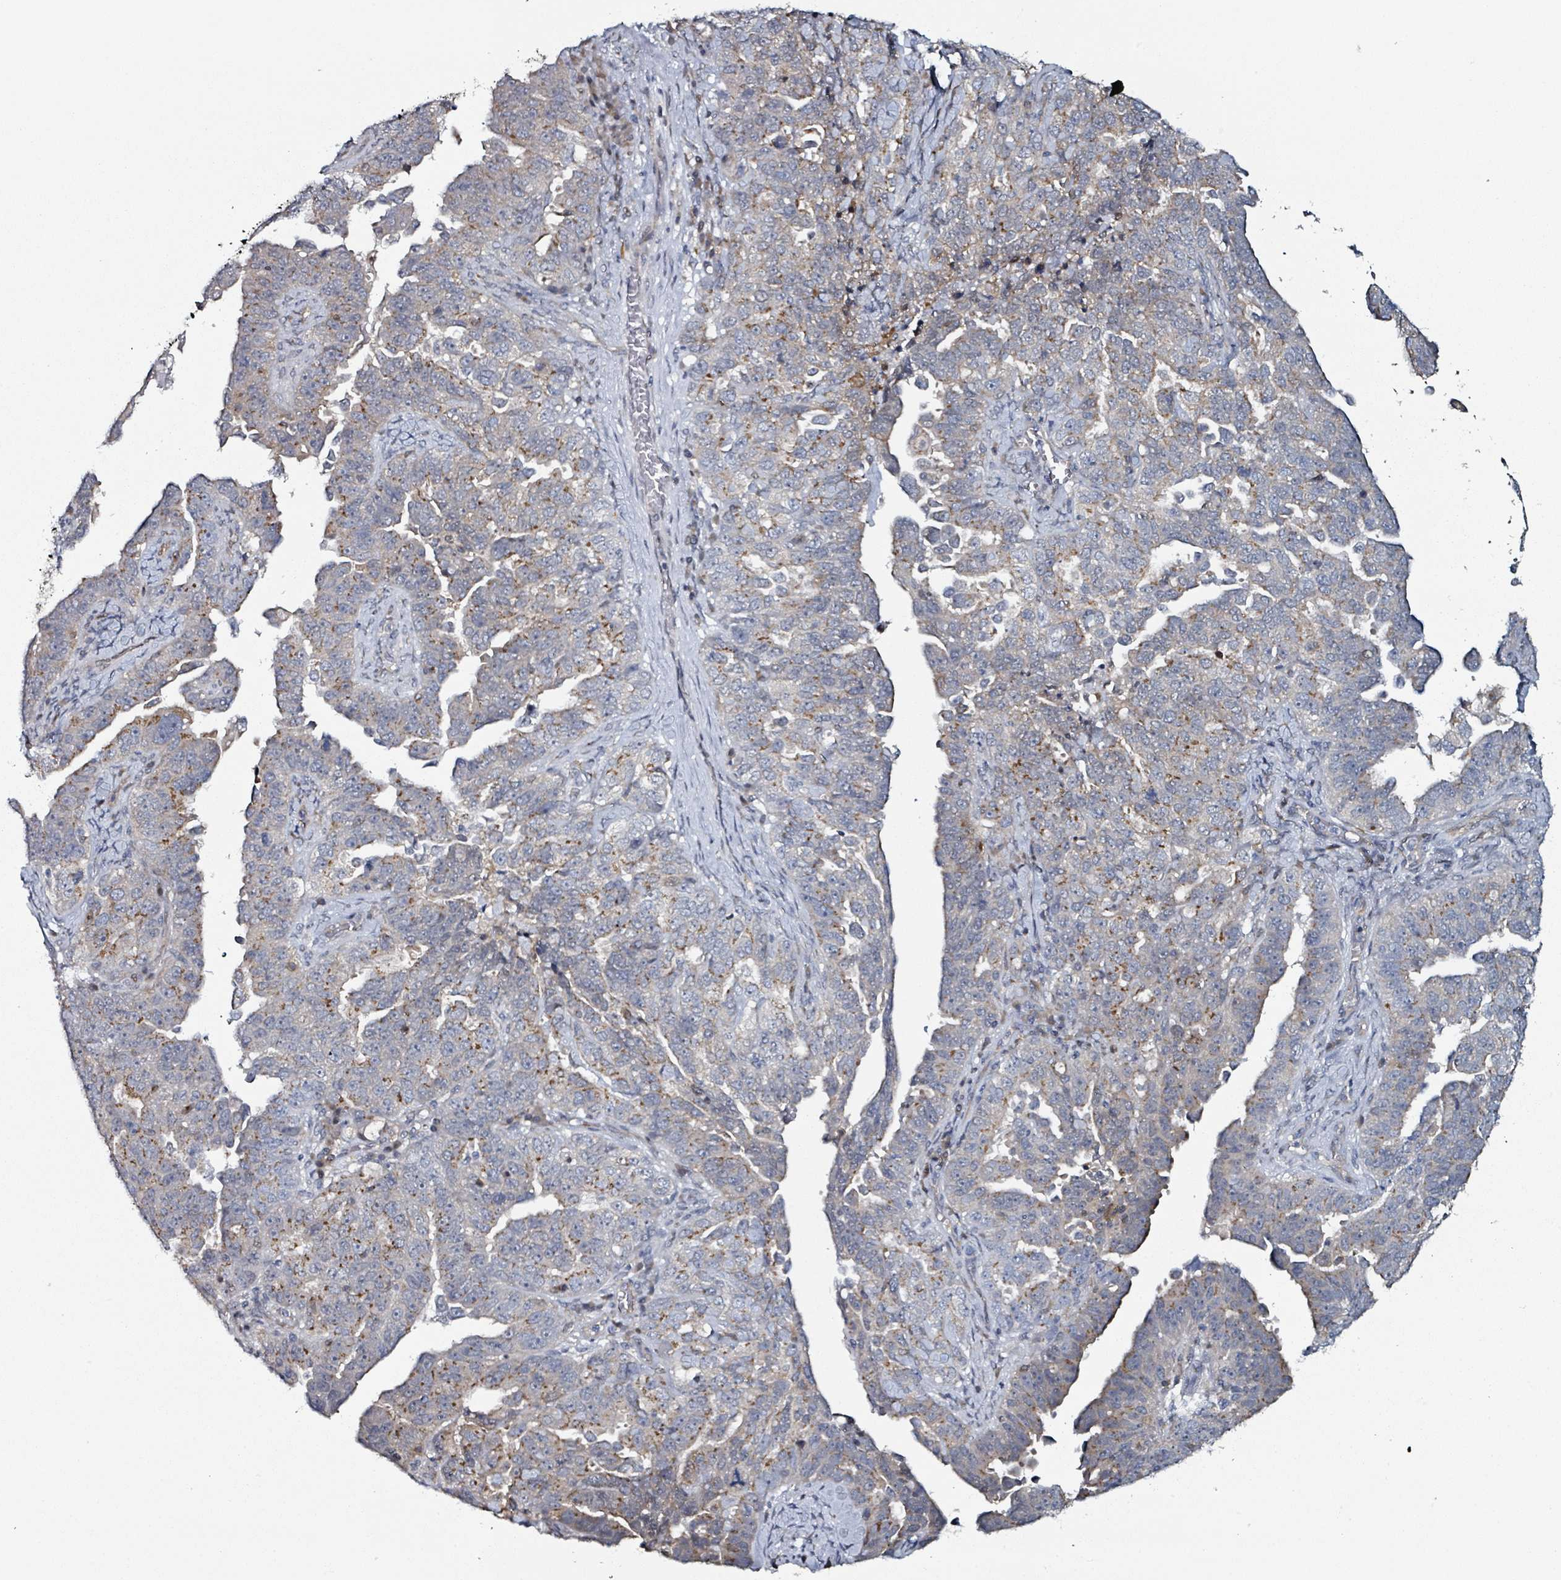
{"staining": {"intensity": "strong", "quantity": "<25%", "location": "cytoplasmic/membranous"}, "tissue": "ovarian cancer", "cell_type": "Tumor cells", "image_type": "cancer", "snomed": [{"axis": "morphology", "description": "Carcinoma, endometroid"}, {"axis": "topography", "description": "Ovary"}], "caption": "Human ovarian cancer (endometroid carcinoma) stained with a brown dye exhibits strong cytoplasmic/membranous positive positivity in about <25% of tumor cells.", "gene": "B3GAT3", "patient": {"sex": "female", "age": 62}}